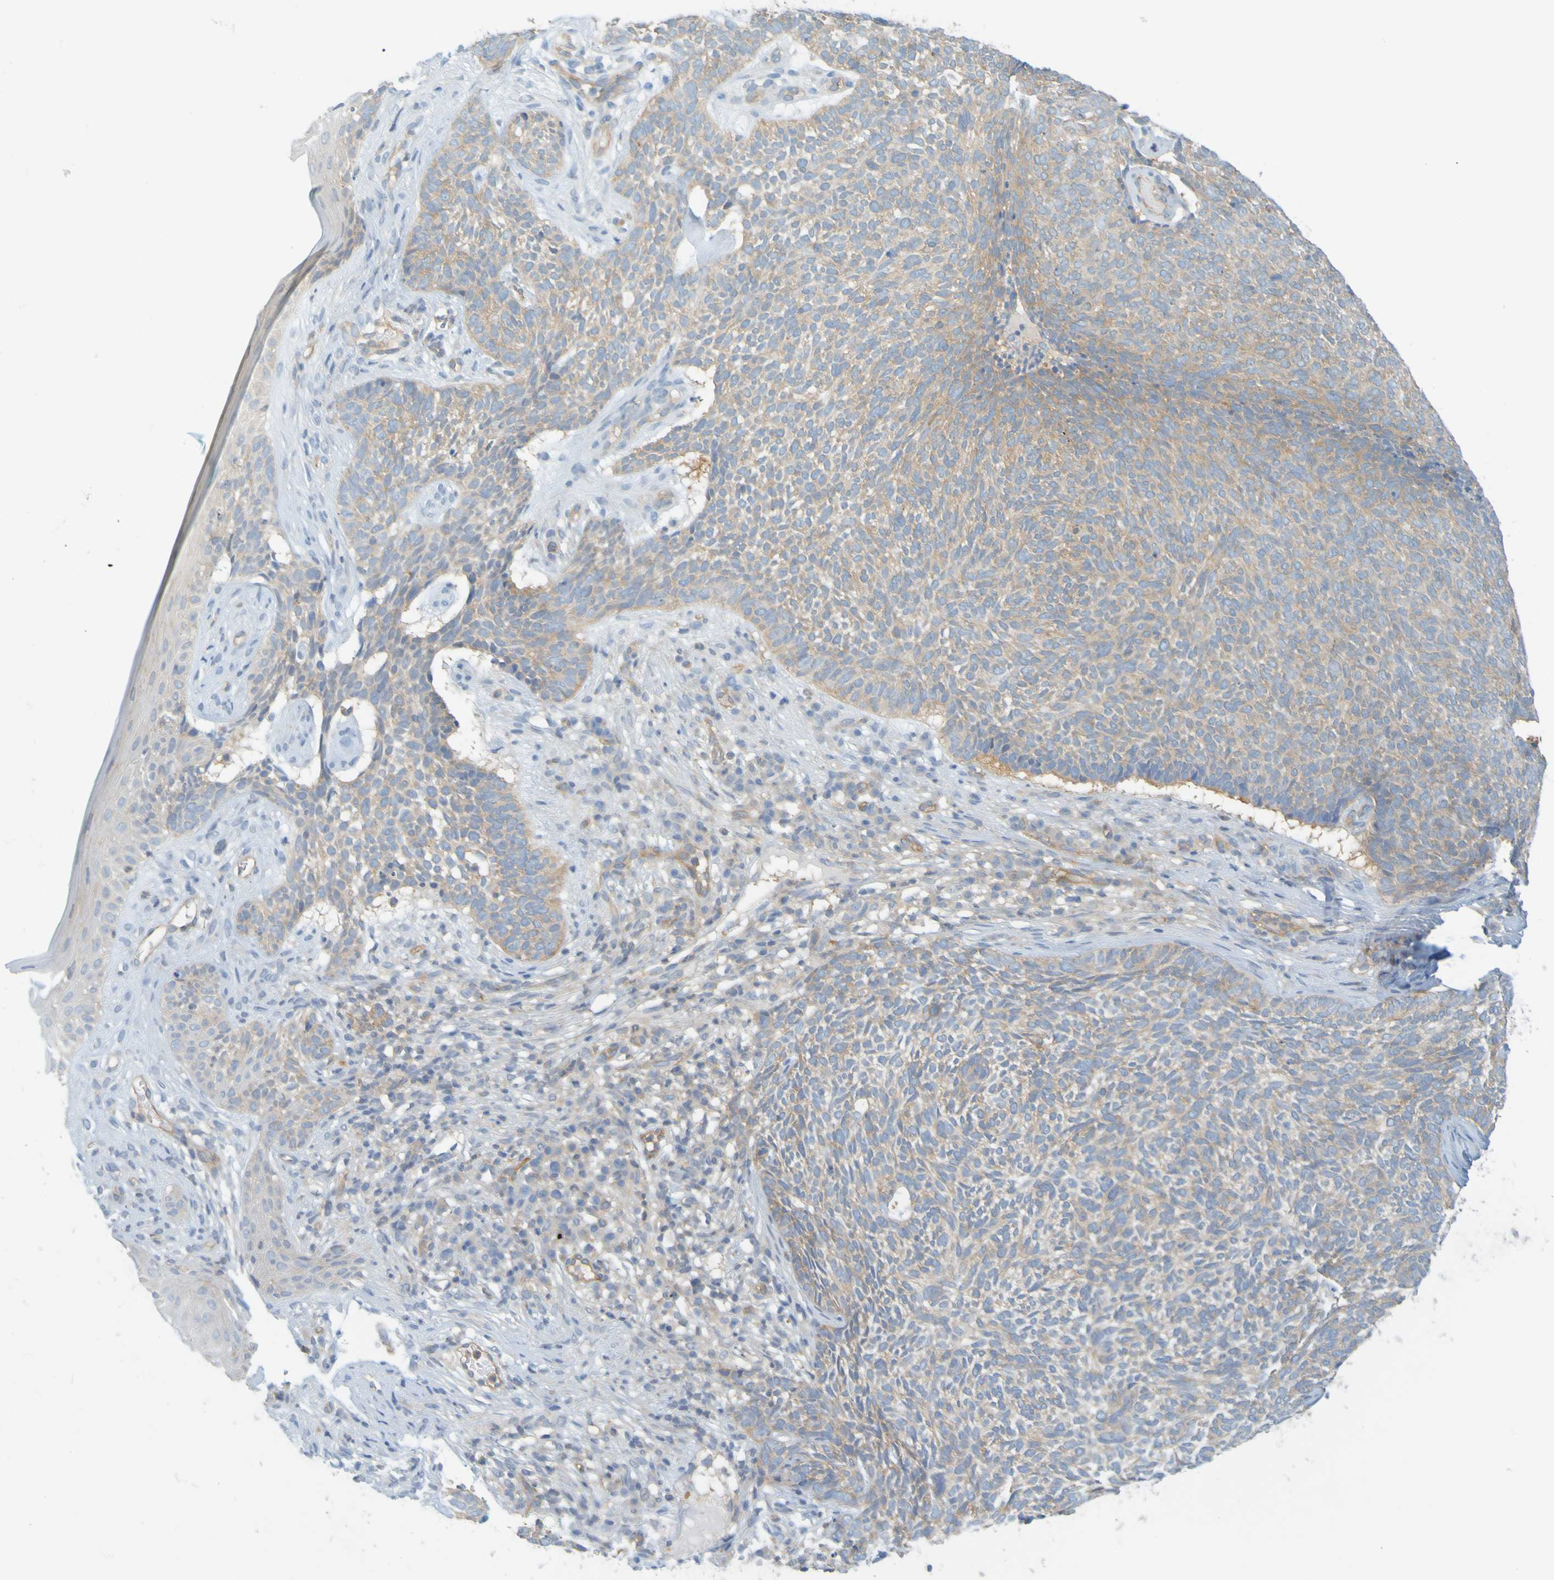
{"staining": {"intensity": "weak", "quantity": ">75%", "location": "cytoplasmic/membranous"}, "tissue": "skin cancer", "cell_type": "Tumor cells", "image_type": "cancer", "snomed": [{"axis": "morphology", "description": "Basal cell carcinoma"}, {"axis": "topography", "description": "Skin"}], "caption": "IHC staining of skin cancer (basal cell carcinoma), which displays low levels of weak cytoplasmic/membranous expression in about >75% of tumor cells indicating weak cytoplasmic/membranous protein positivity. The staining was performed using DAB (brown) for protein detection and nuclei were counterstained in hematoxylin (blue).", "gene": "APPL1", "patient": {"sex": "female", "age": 84}}